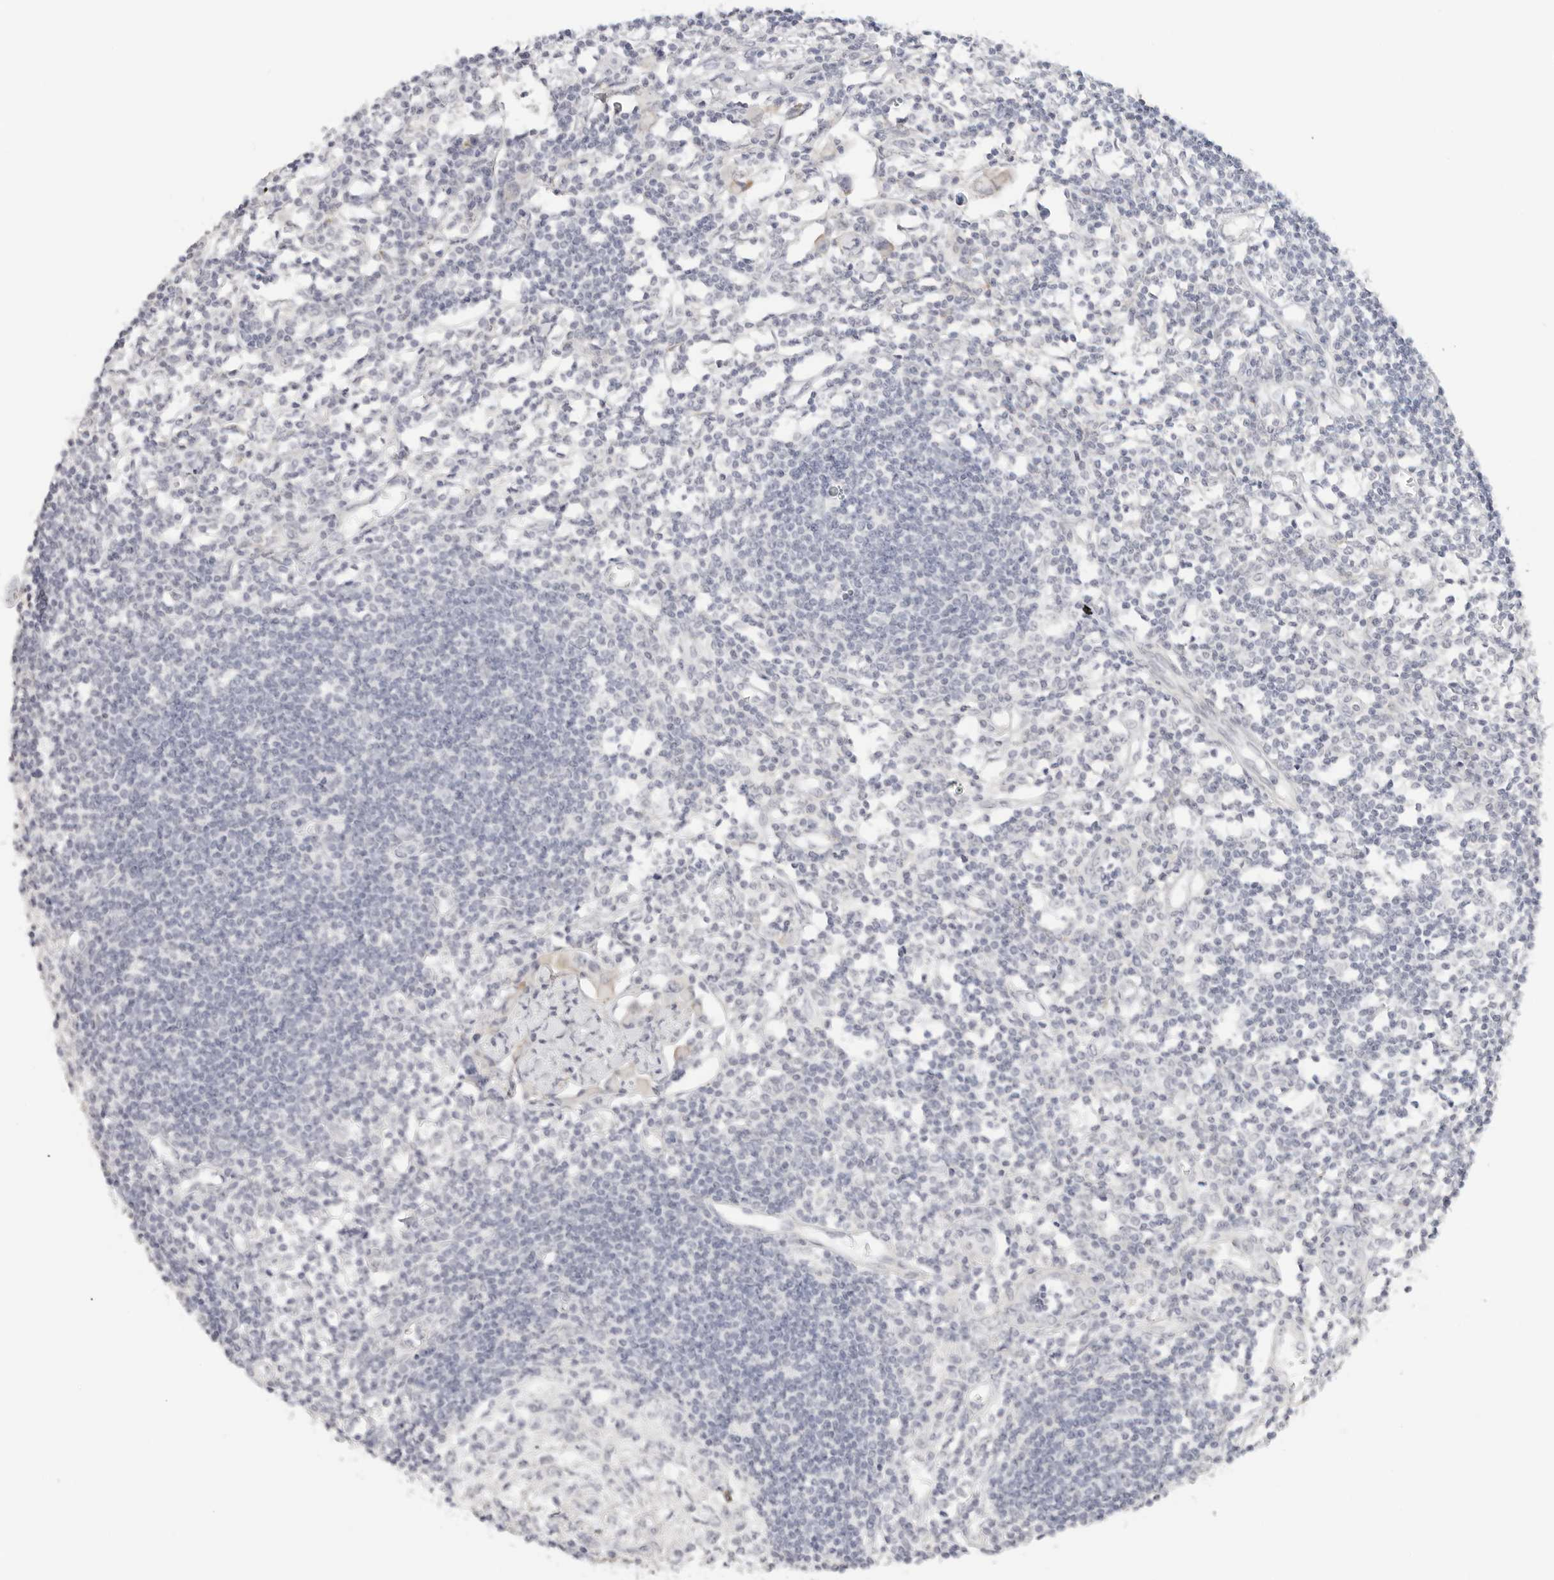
{"staining": {"intensity": "negative", "quantity": "none", "location": "none"}, "tissue": "lymph node", "cell_type": "Germinal center cells", "image_type": "normal", "snomed": [{"axis": "morphology", "description": "Normal tissue, NOS"}, {"axis": "morphology", "description": "Malignant melanoma, Metastatic site"}, {"axis": "topography", "description": "Lymph node"}], "caption": "Germinal center cells are negative for protein expression in normal human lymph node. (Brightfield microscopy of DAB (3,3'-diaminobenzidine) immunohistochemistry (IHC) at high magnification).", "gene": "PCDH19", "patient": {"sex": "male", "age": 41}}